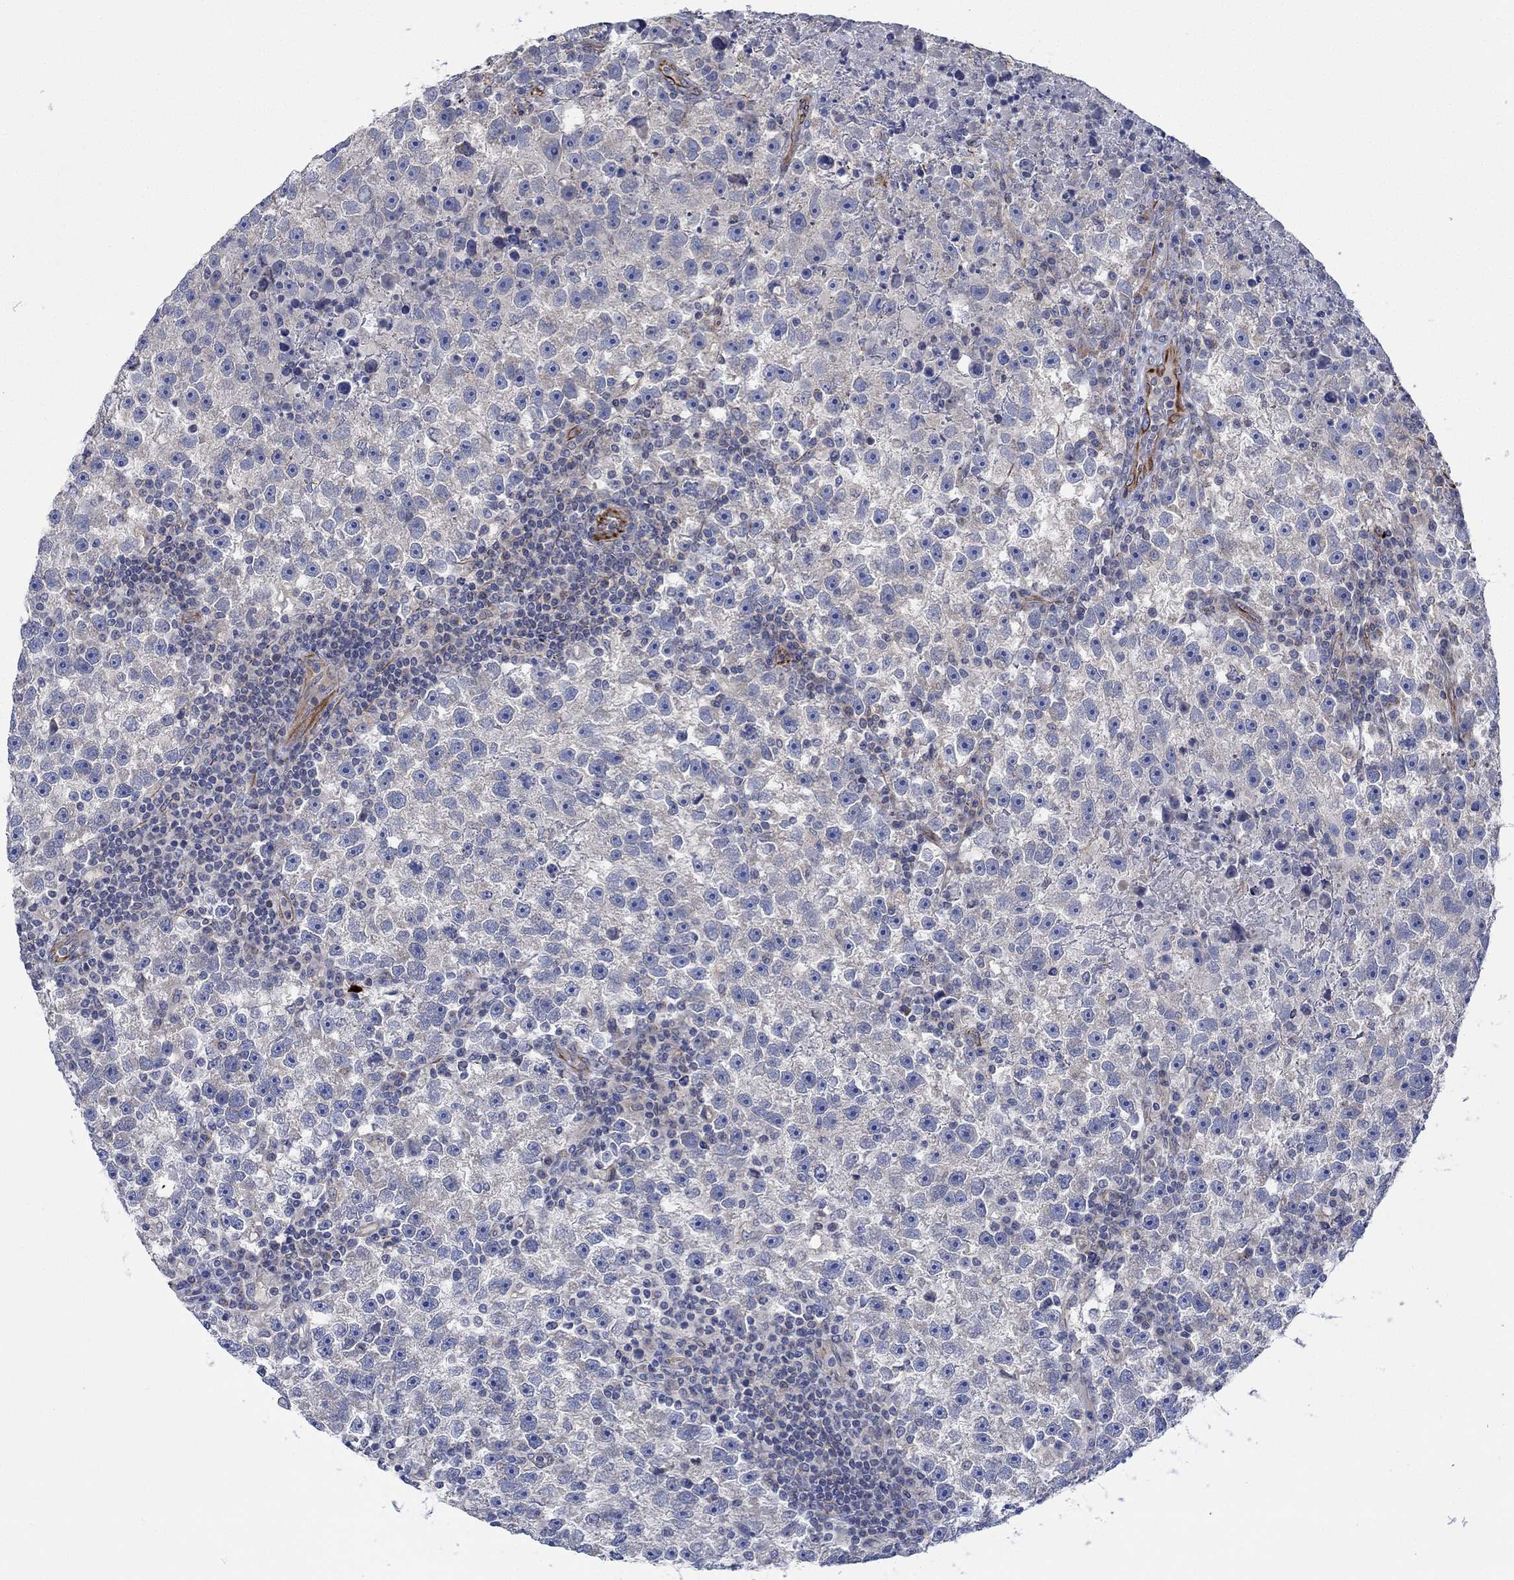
{"staining": {"intensity": "negative", "quantity": "none", "location": "none"}, "tissue": "testis cancer", "cell_type": "Tumor cells", "image_type": "cancer", "snomed": [{"axis": "morphology", "description": "Seminoma, NOS"}, {"axis": "topography", "description": "Testis"}], "caption": "Tumor cells show no significant protein staining in testis cancer (seminoma).", "gene": "CAMK1D", "patient": {"sex": "male", "age": 47}}